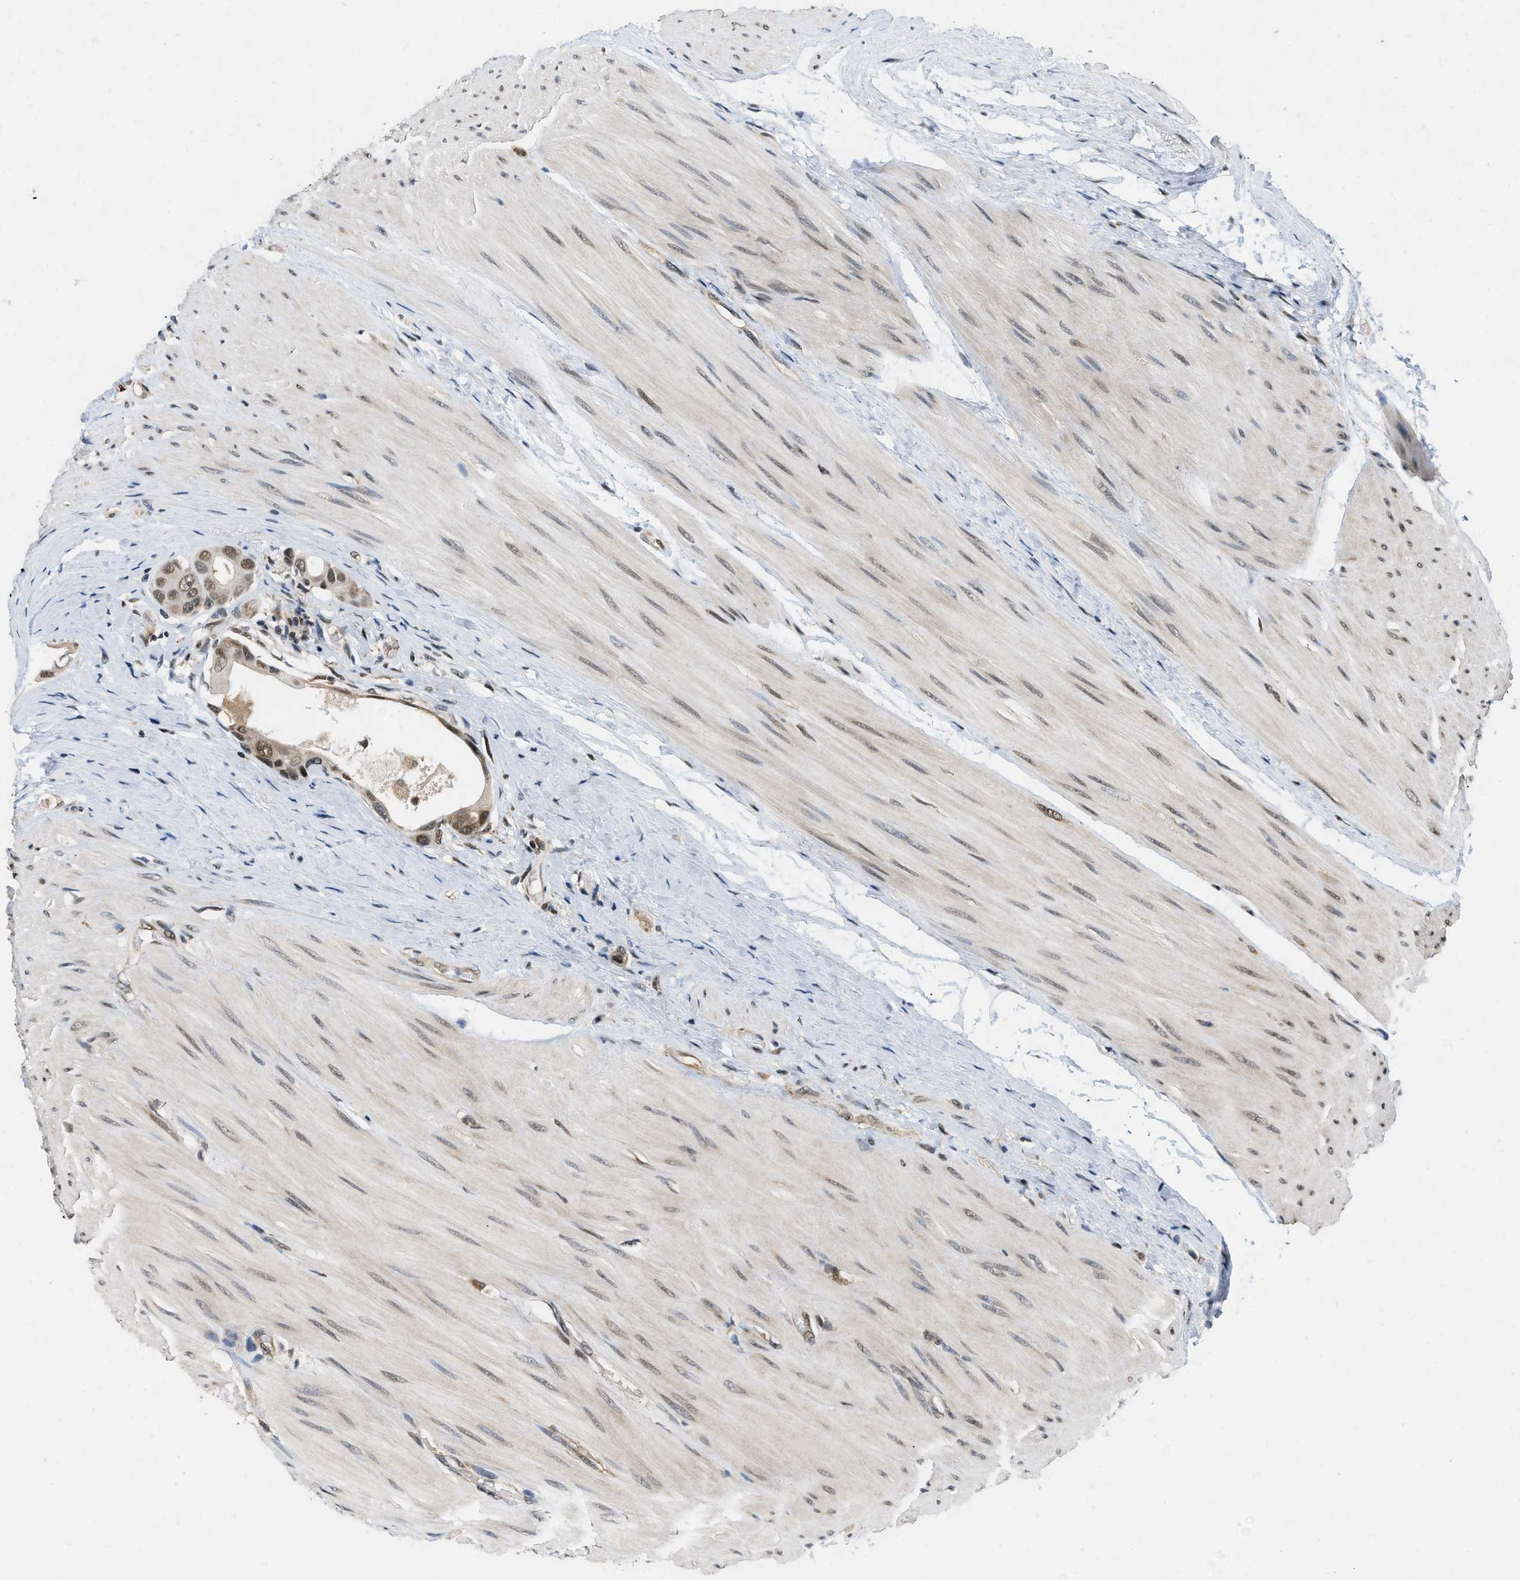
{"staining": {"intensity": "moderate", "quantity": "25%-75%", "location": "cytoplasmic/membranous,nuclear"}, "tissue": "colorectal cancer", "cell_type": "Tumor cells", "image_type": "cancer", "snomed": [{"axis": "morphology", "description": "Adenocarcinoma, NOS"}, {"axis": "topography", "description": "Rectum"}], "caption": "IHC (DAB (3,3'-diaminobenzidine)) staining of human colorectal cancer (adenocarcinoma) displays moderate cytoplasmic/membranous and nuclear protein positivity in approximately 25%-75% of tumor cells.", "gene": "ATF7IP", "patient": {"sex": "male", "age": 51}}